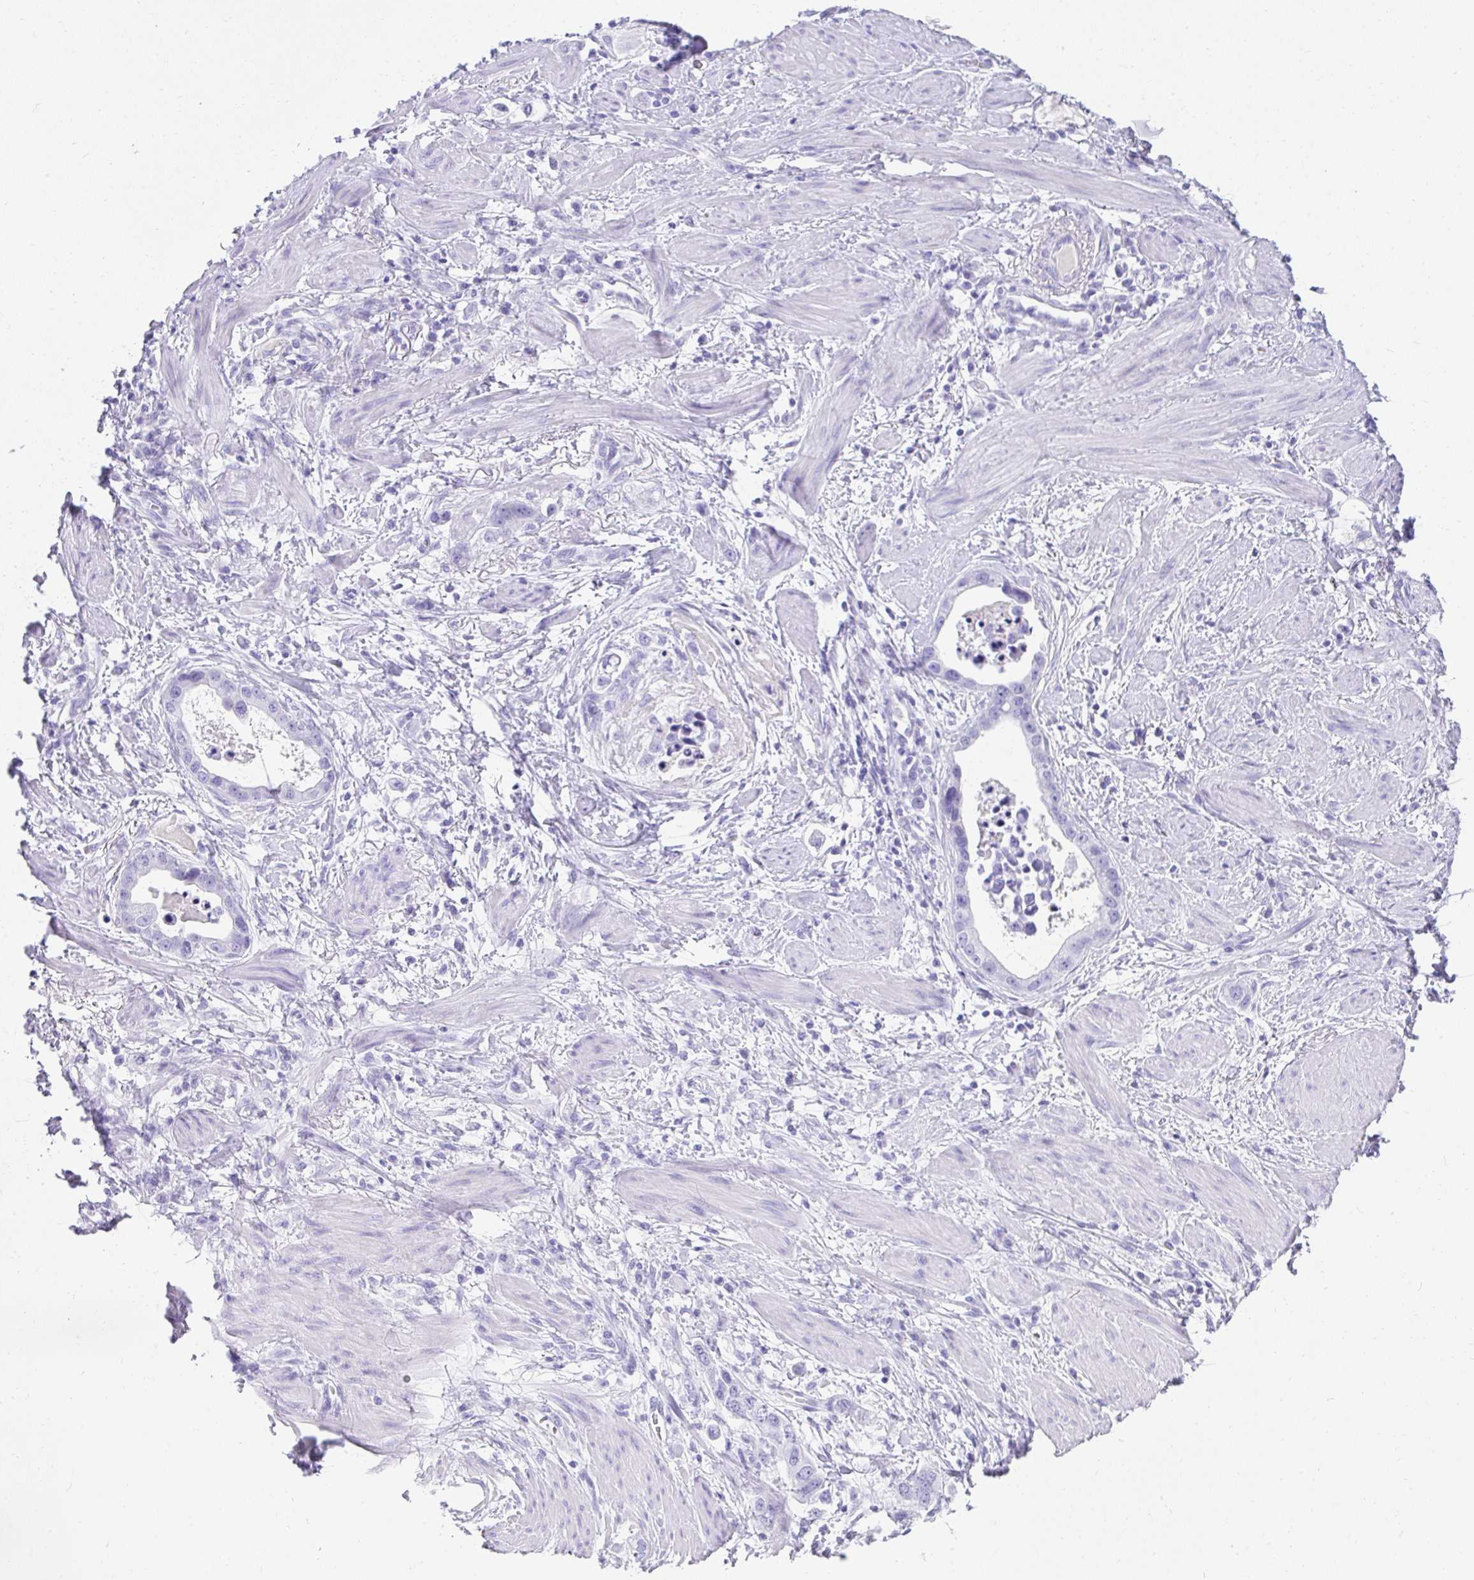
{"staining": {"intensity": "negative", "quantity": "none", "location": "none"}, "tissue": "stomach cancer", "cell_type": "Tumor cells", "image_type": "cancer", "snomed": [{"axis": "morphology", "description": "Adenocarcinoma, NOS"}, {"axis": "topography", "description": "Stomach, lower"}], "caption": "Protein analysis of adenocarcinoma (stomach) shows no significant staining in tumor cells. Nuclei are stained in blue.", "gene": "TNNT1", "patient": {"sex": "female", "age": 93}}